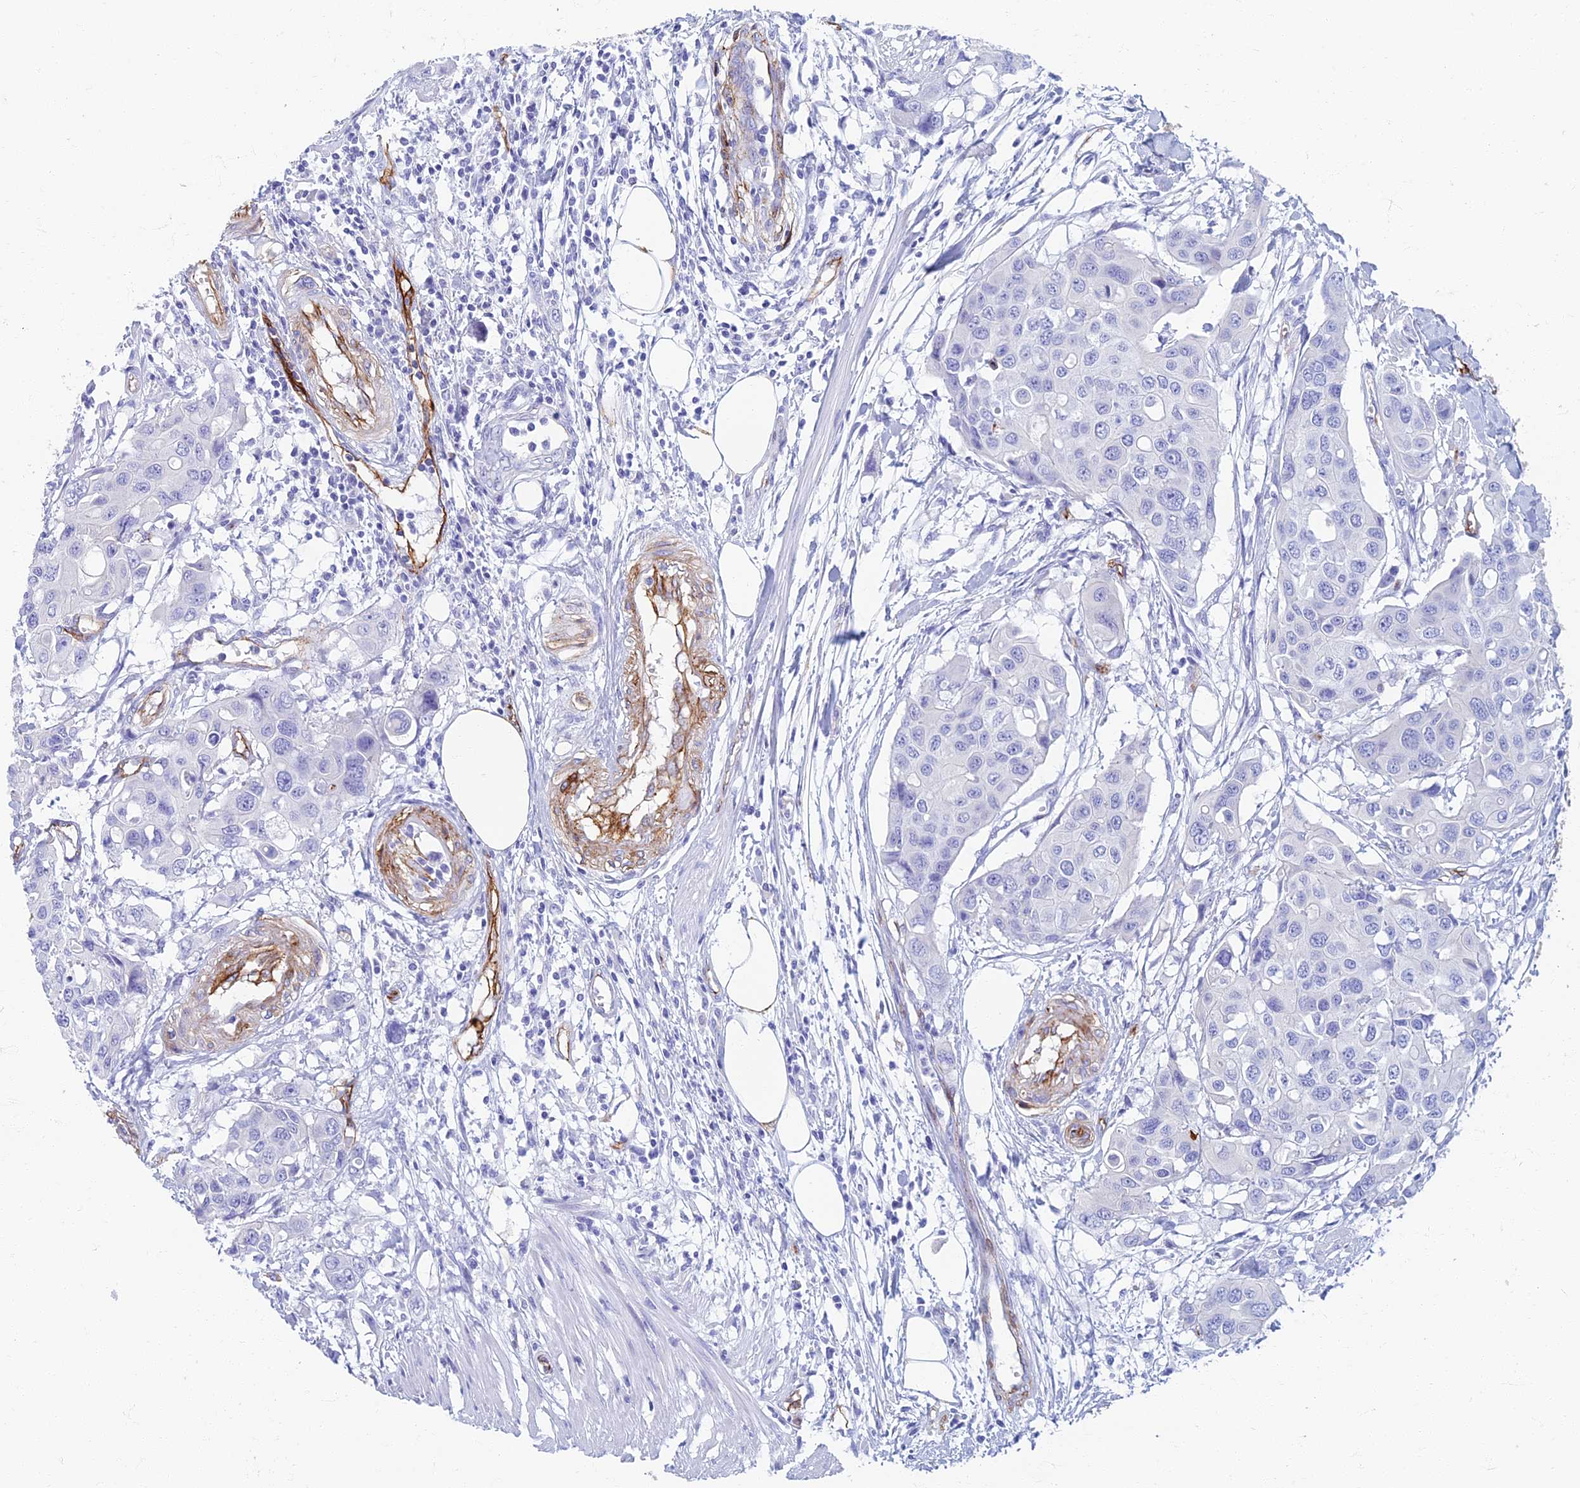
{"staining": {"intensity": "negative", "quantity": "none", "location": "none"}, "tissue": "colorectal cancer", "cell_type": "Tumor cells", "image_type": "cancer", "snomed": [{"axis": "morphology", "description": "Adenocarcinoma, NOS"}, {"axis": "topography", "description": "Colon"}], "caption": "Tumor cells are negative for brown protein staining in colorectal cancer (adenocarcinoma).", "gene": "ETFRF1", "patient": {"sex": "male", "age": 77}}